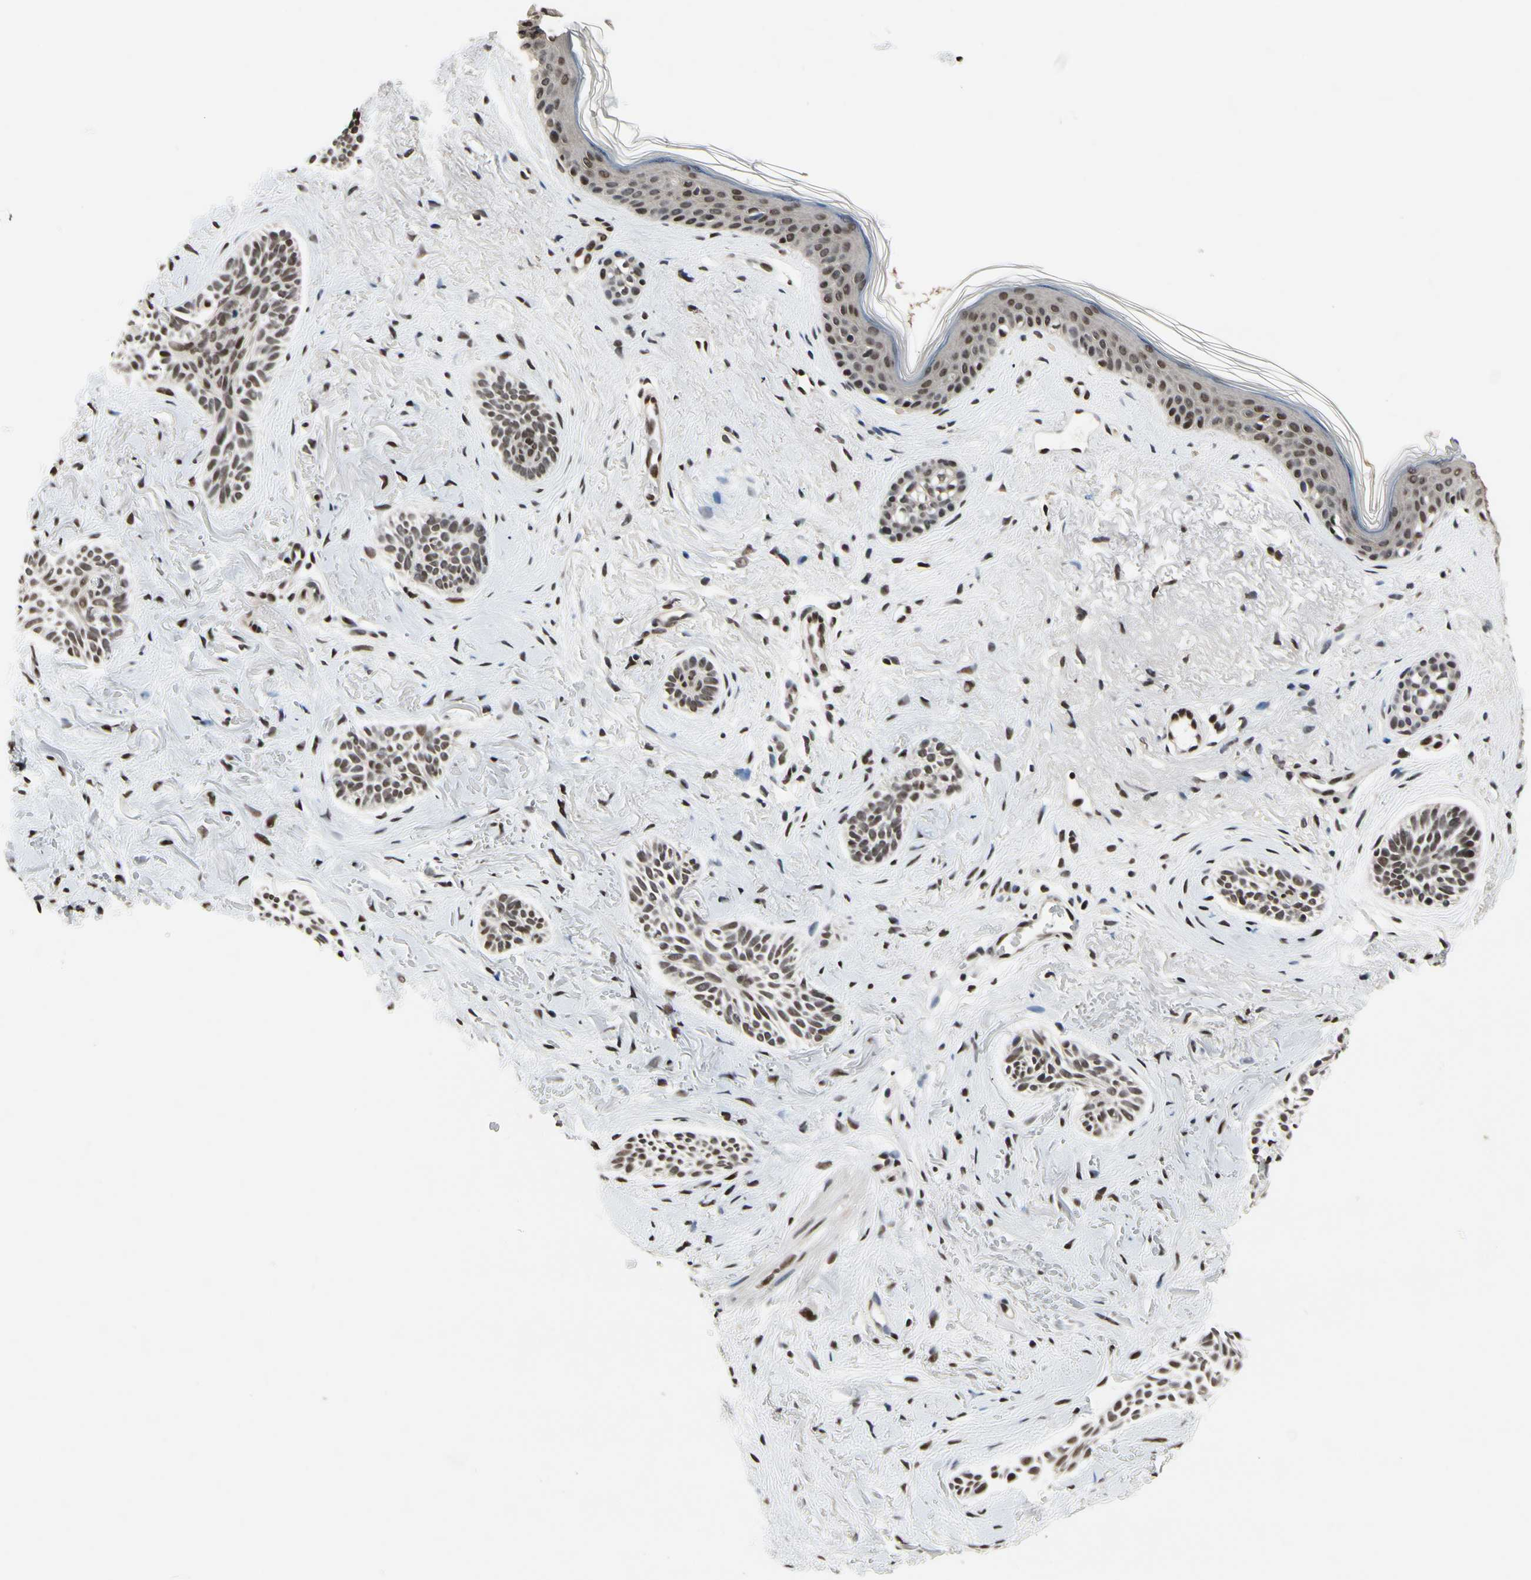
{"staining": {"intensity": "moderate", "quantity": ">75%", "location": "nuclear"}, "tissue": "skin cancer", "cell_type": "Tumor cells", "image_type": "cancer", "snomed": [{"axis": "morphology", "description": "Normal tissue, NOS"}, {"axis": "morphology", "description": "Basal cell carcinoma"}, {"axis": "topography", "description": "Skin"}], "caption": "A brown stain shows moderate nuclear staining of a protein in basal cell carcinoma (skin) tumor cells.", "gene": "RECQL", "patient": {"sex": "female", "age": 84}}